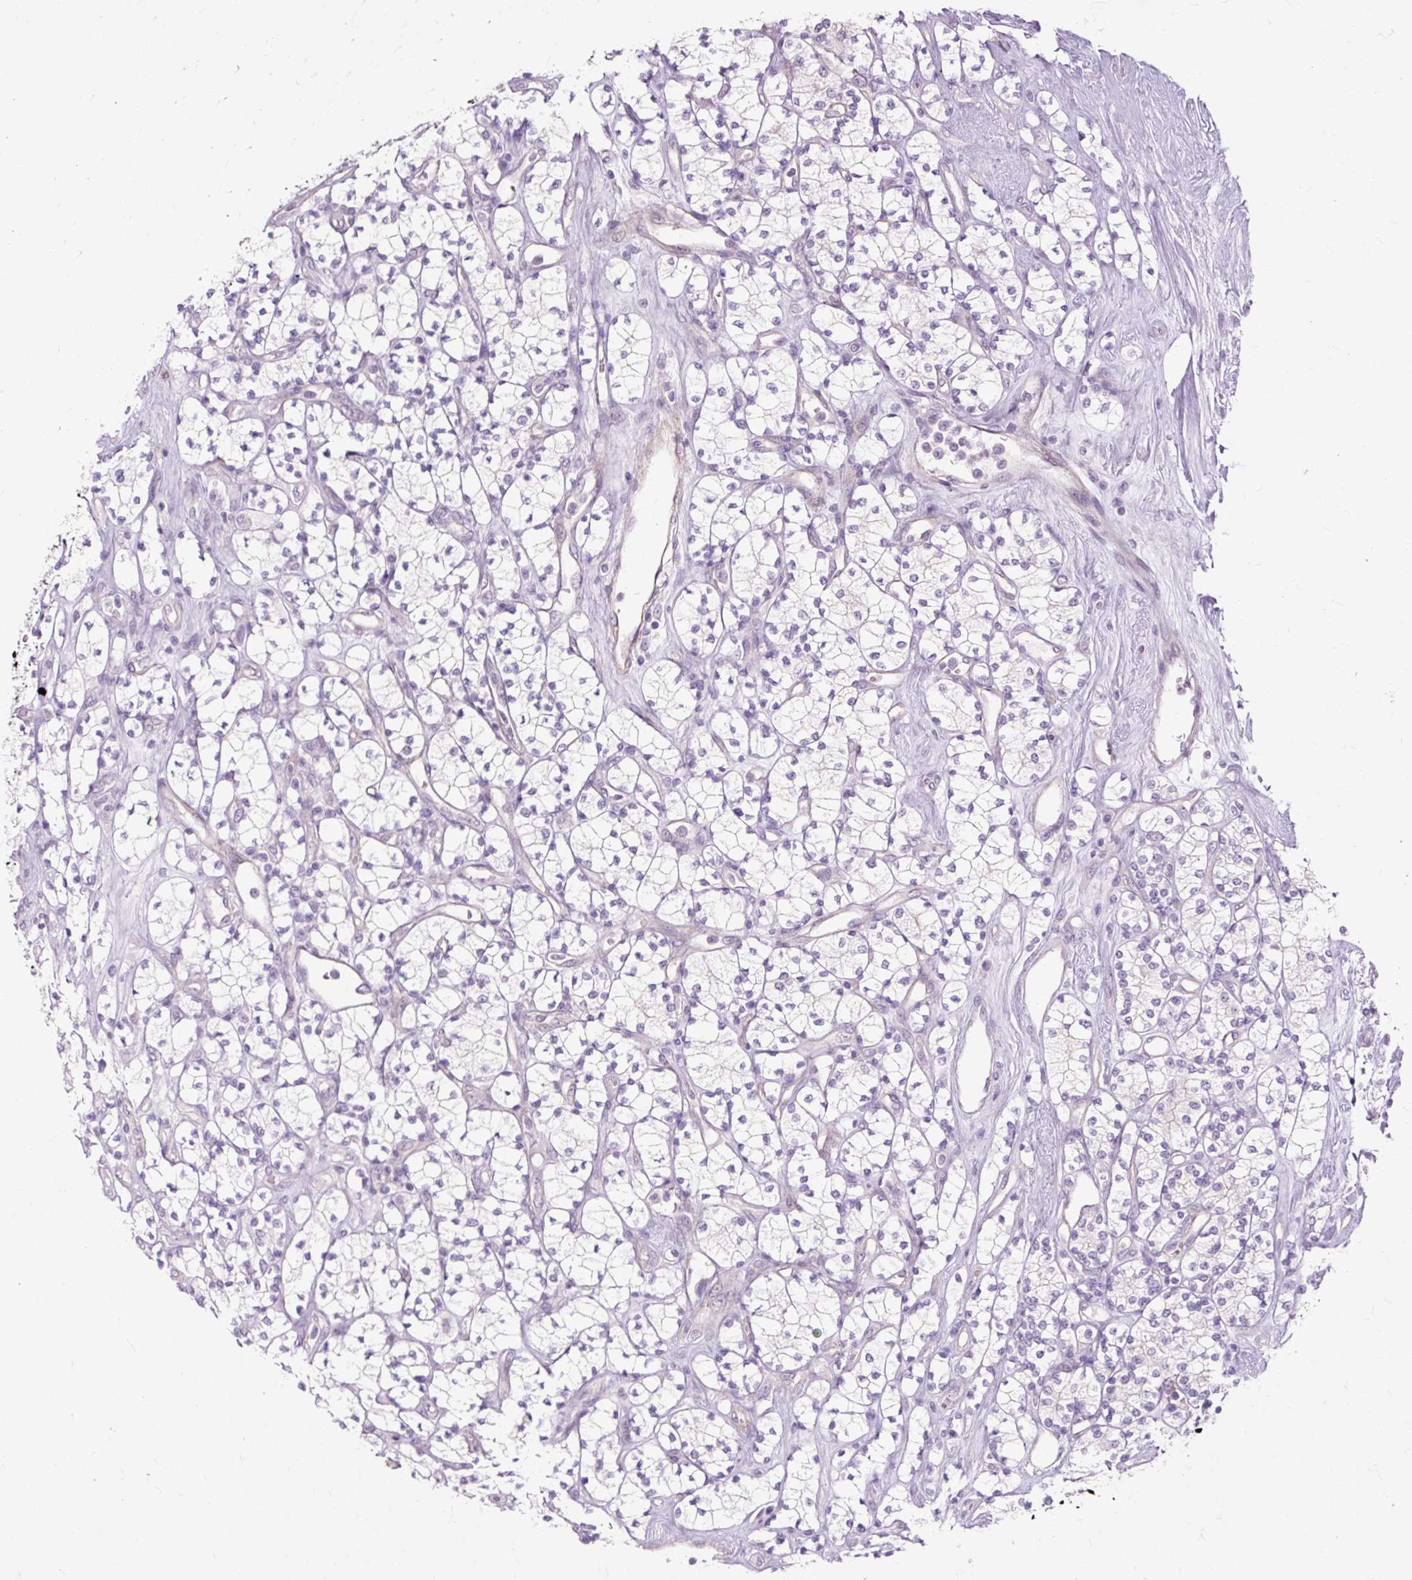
{"staining": {"intensity": "negative", "quantity": "none", "location": "none"}, "tissue": "renal cancer", "cell_type": "Tumor cells", "image_type": "cancer", "snomed": [{"axis": "morphology", "description": "Adenocarcinoma, NOS"}, {"axis": "topography", "description": "Kidney"}], "caption": "An image of human renal adenocarcinoma is negative for staining in tumor cells. (DAB (3,3'-diaminobenzidine) IHC, high magnification).", "gene": "ZNF35", "patient": {"sex": "male", "age": 77}}